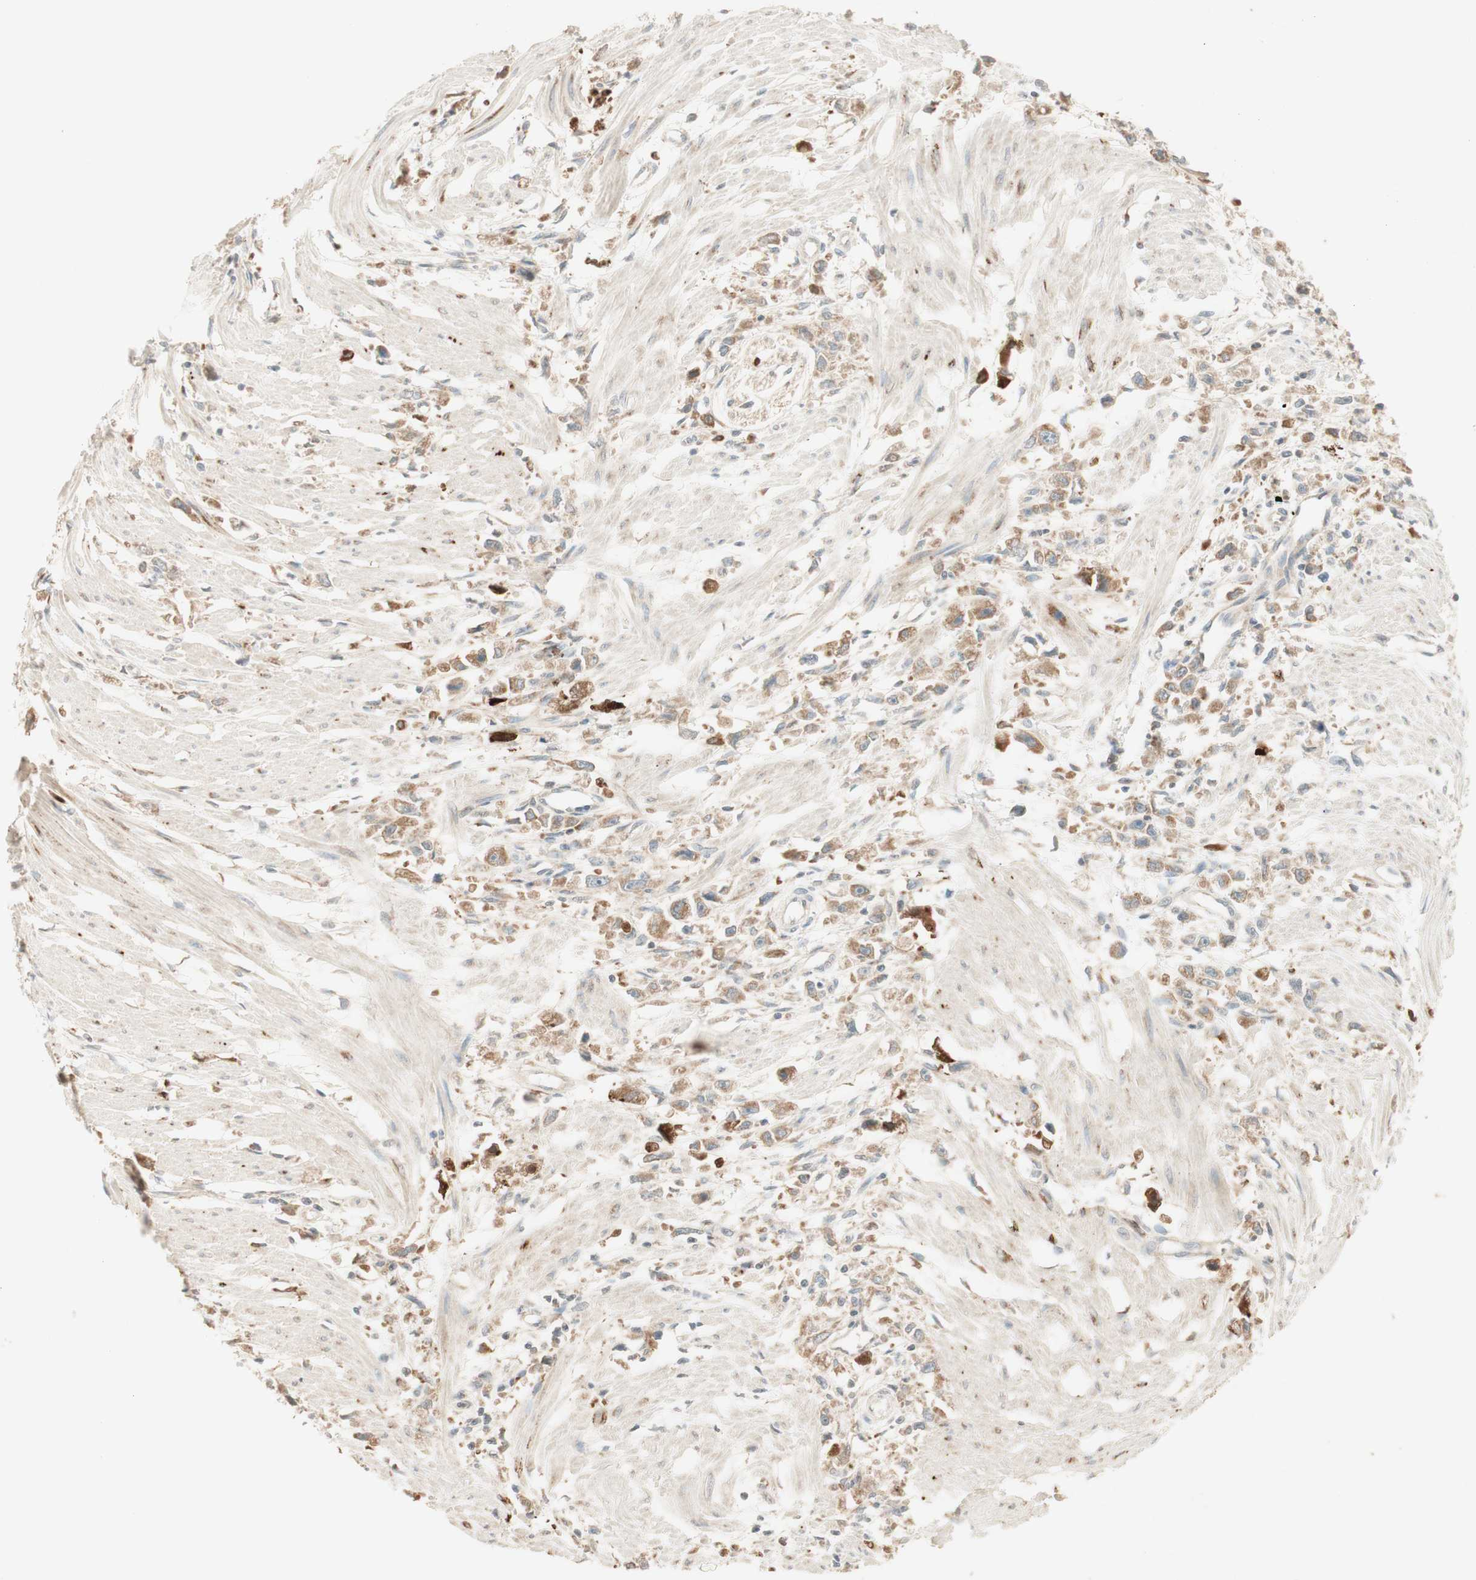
{"staining": {"intensity": "moderate", "quantity": ">75%", "location": "cytoplasmic/membranous"}, "tissue": "stomach cancer", "cell_type": "Tumor cells", "image_type": "cancer", "snomed": [{"axis": "morphology", "description": "Adenocarcinoma, NOS"}, {"axis": "topography", "description": "Stomach"}], "caption": "Protein expression analysis of human stomach cancer (adenocarcinoma) reveals moderate cytoplasmic/membranous expression in about >75% of tumor cells. Immunohistochemistry stains the protein of interest in brown and the nuclei are stained blue.", "gene": "CLCN2", "patient": {"sex": "female", "age": 59}}